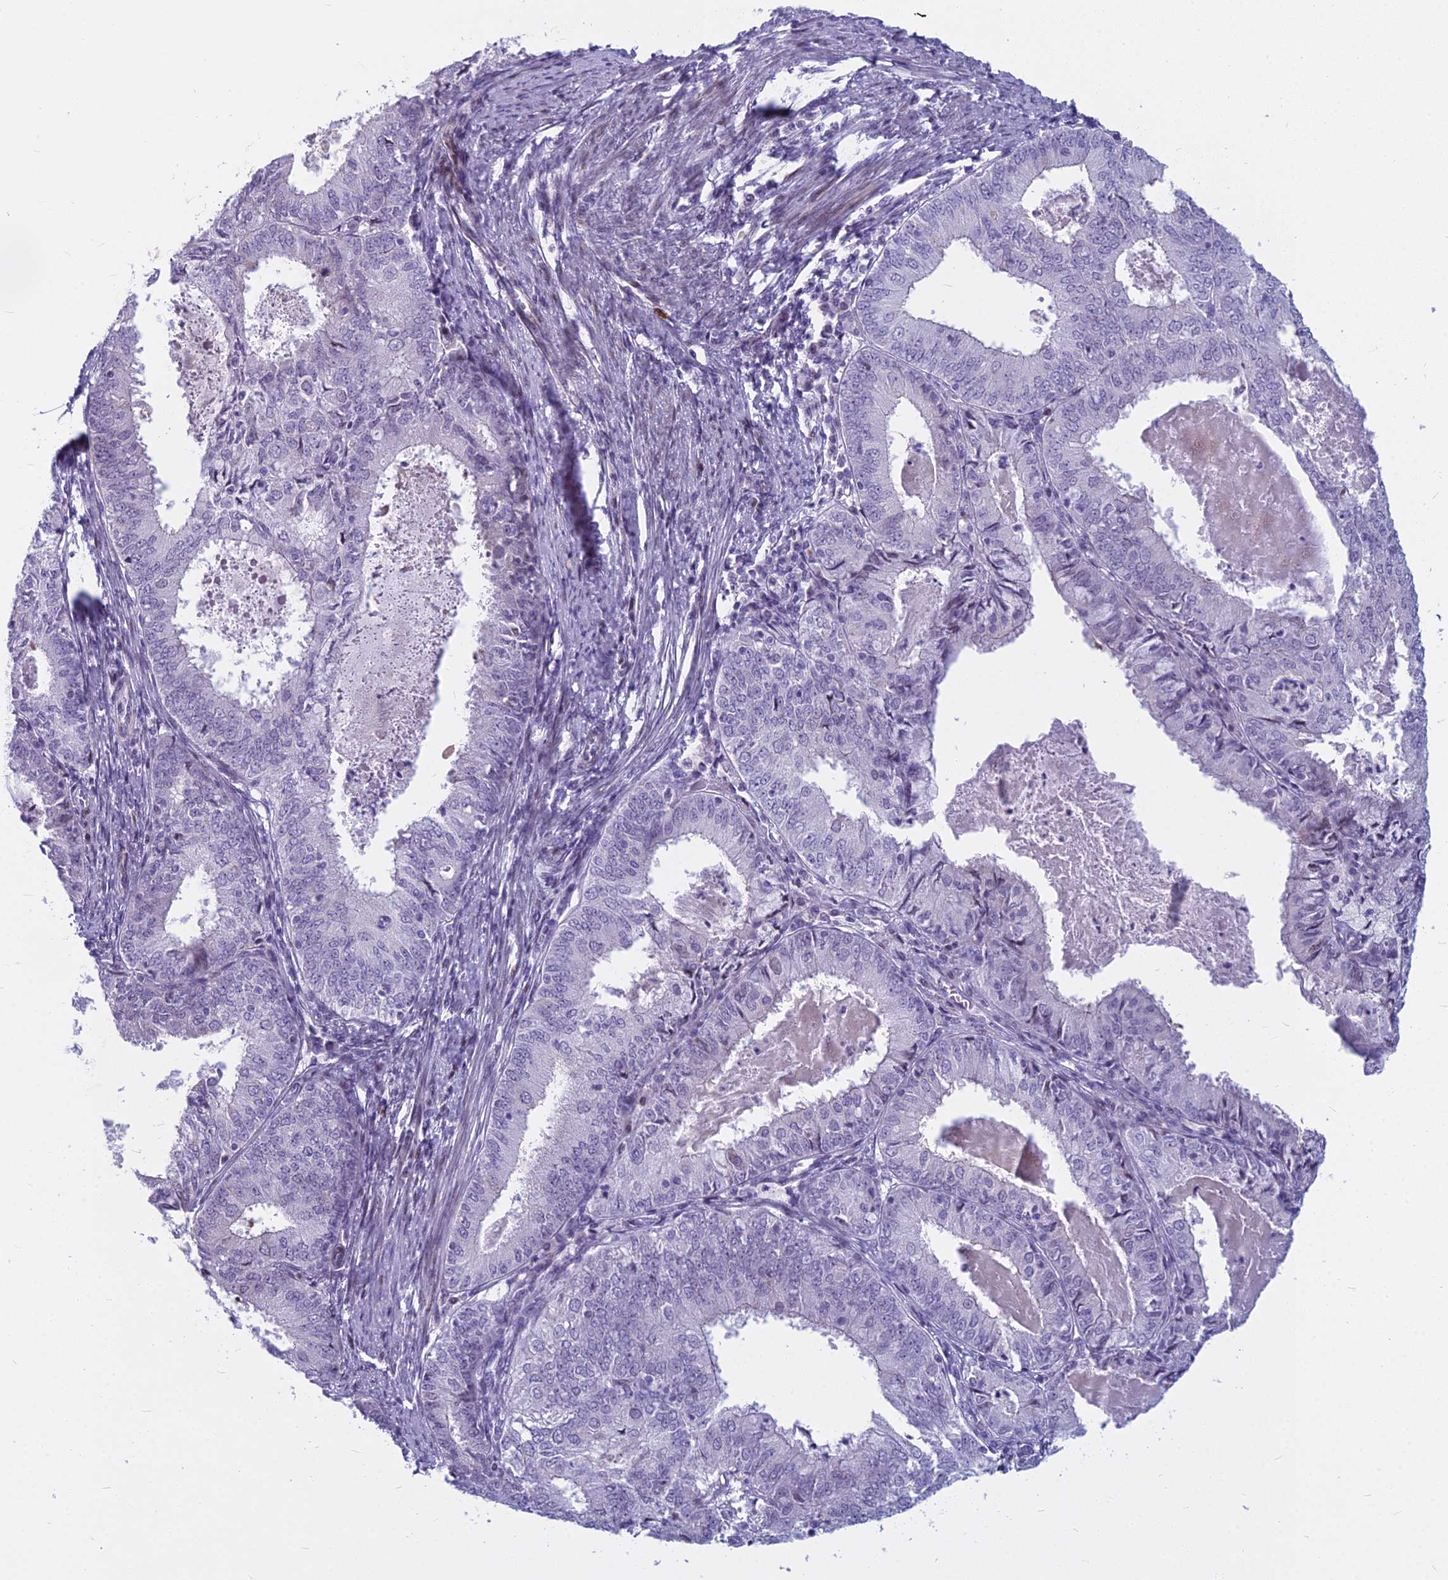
{"staining": {"intensity": "negative", "quantity": "none", "location": "none"}, "tissue": "endometrial cancer", "cell_type": "Tumor cells", "image_type": "cancer", "snomed": [{"axis": "morphology", "description": "Adenocarcinoma, NOS"}, {"axis": "topography", "description": "Endometrium"}], "caption": "Endometrial adenocarcinoma stained for a protein using immunohistochemistry displays no staining tumor cells.", "gene": "MYBPC2", "patient": {"sex": "female", "age": 57}}